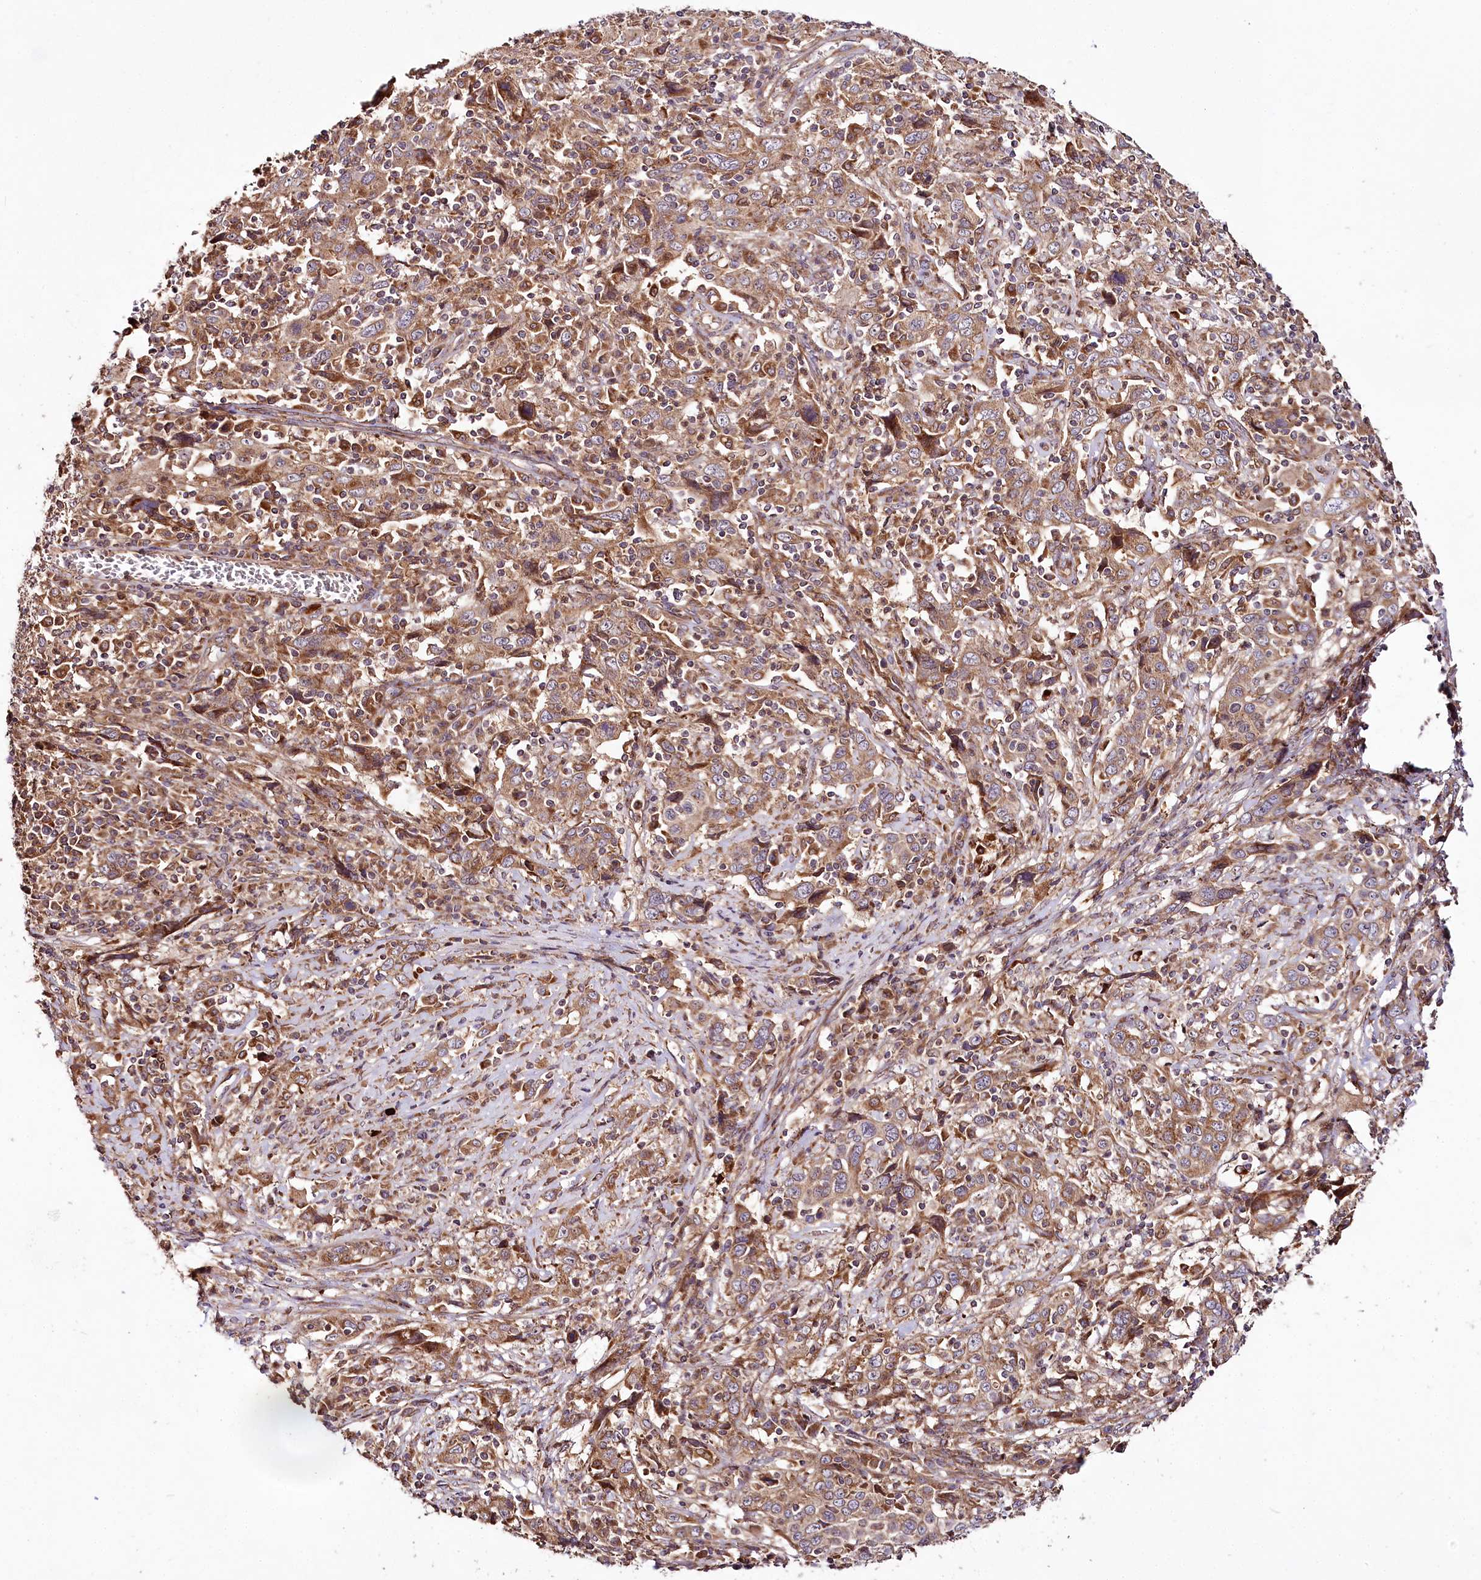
{"staining": {"intensity": "moderate", "quantity": ">75%", "location": "cytoplasmic/membranous"}, "tissue": "cervical cancer", "cell_type": "Tumor cells", "image_type": "cancer", "snomed": [{"axis": "morphology", "description": "Squamous cell carcinoma, NOS"}, {"axis": "topography", "description": "Cervix"}], "caption": "Brown immunohistochemical staining in human cervical cancer (squamous cell carcinoma) exhibits moderate cytoplasmic/membranous expression in approximately >75% of tumor cells.", "gene": "RAB7A", "patient": {"sex": "female", "age": 46}}